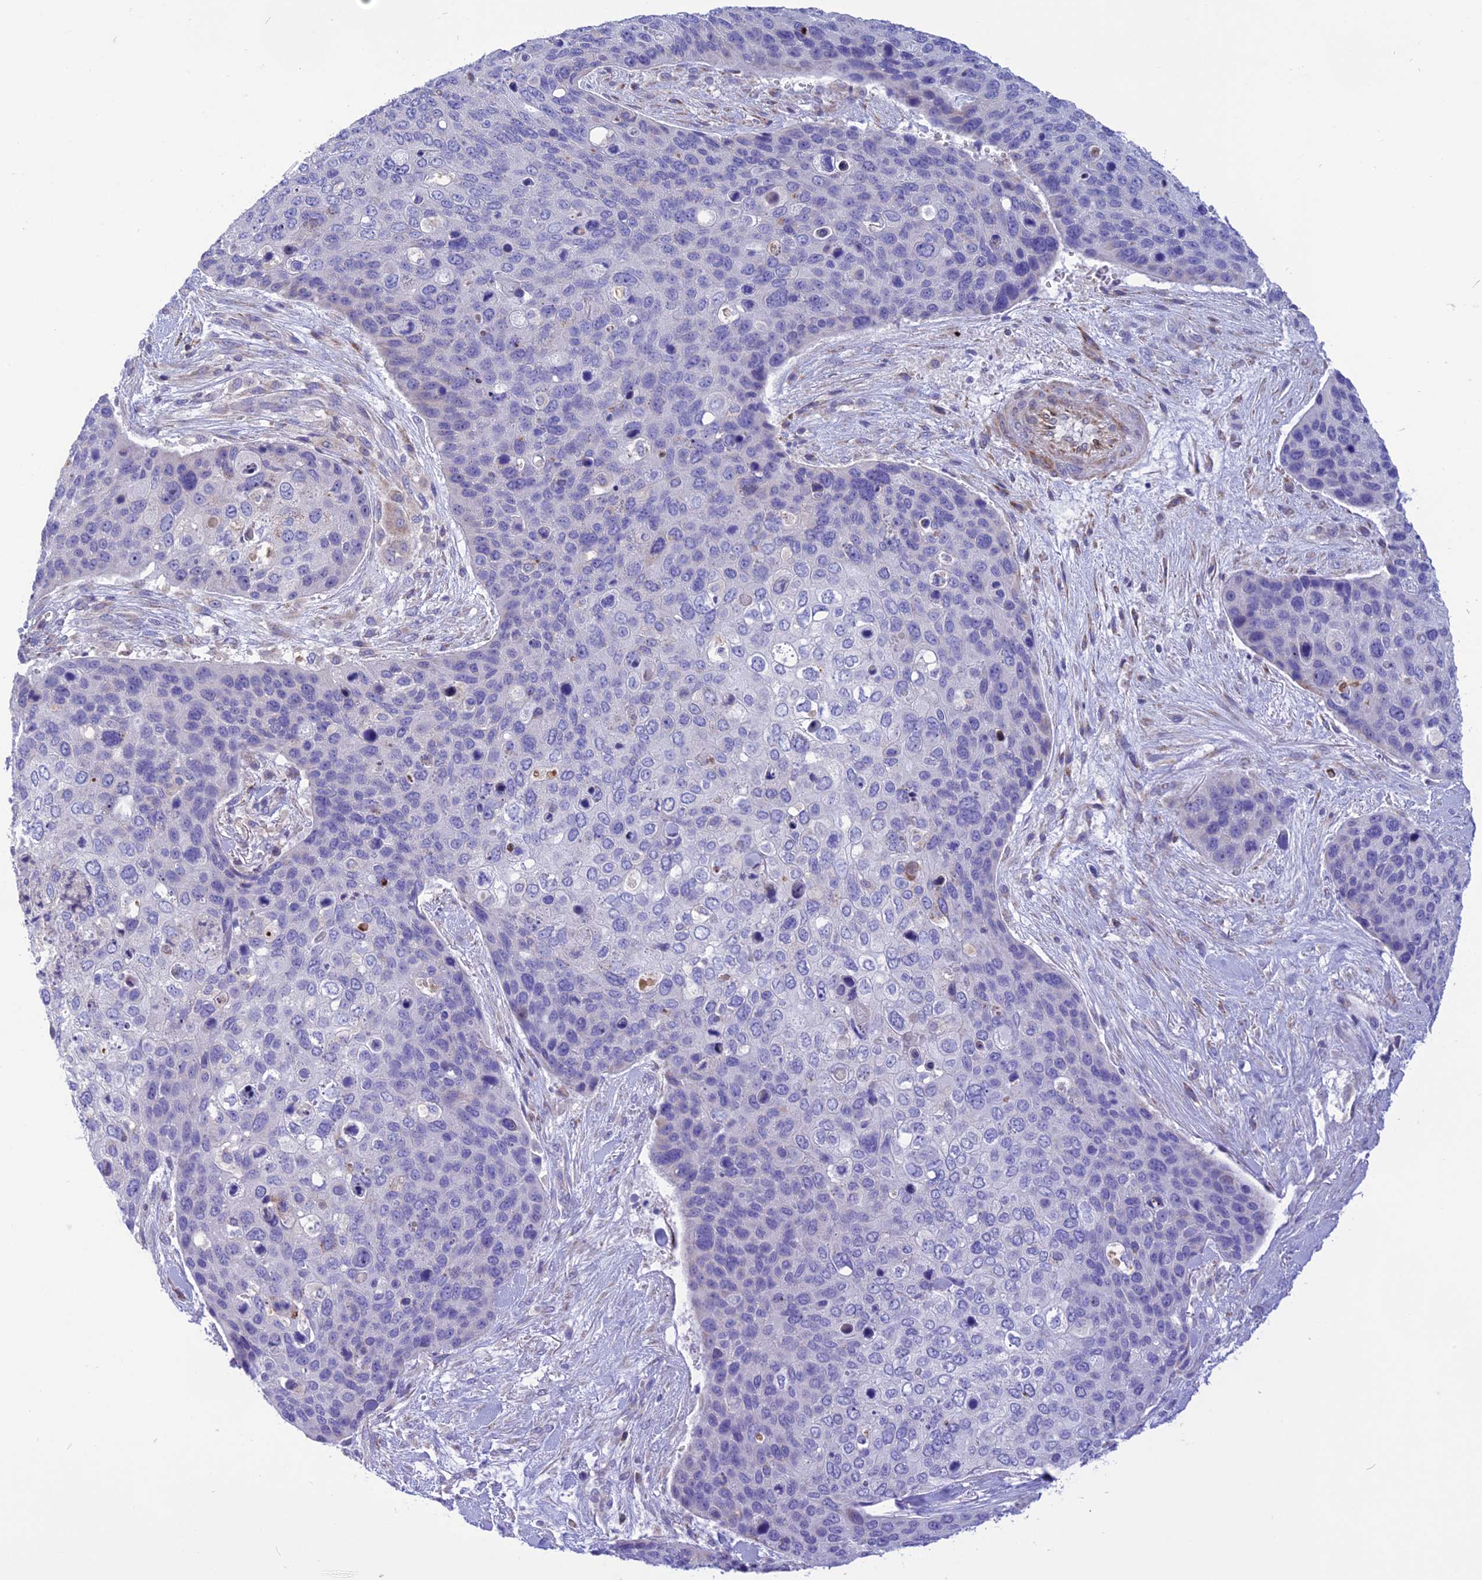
{"staining": {"intensity": "negative", "quantity": "none", "location": "none"}, "tissue": "skin cancer", "cell_type": "Tumor cells", "image_type": "cancer", "snomed": [{"axis": "morphology", "description": "Basal cell carcinoma"}, {"axis": "topography", "description": "Skin"}], "caption": "Micrograph shows no protein expression in tumor cells of skin cancer tissue.", "gene": "DOC2B", "patient": {"sex": "female", "age": 74}}